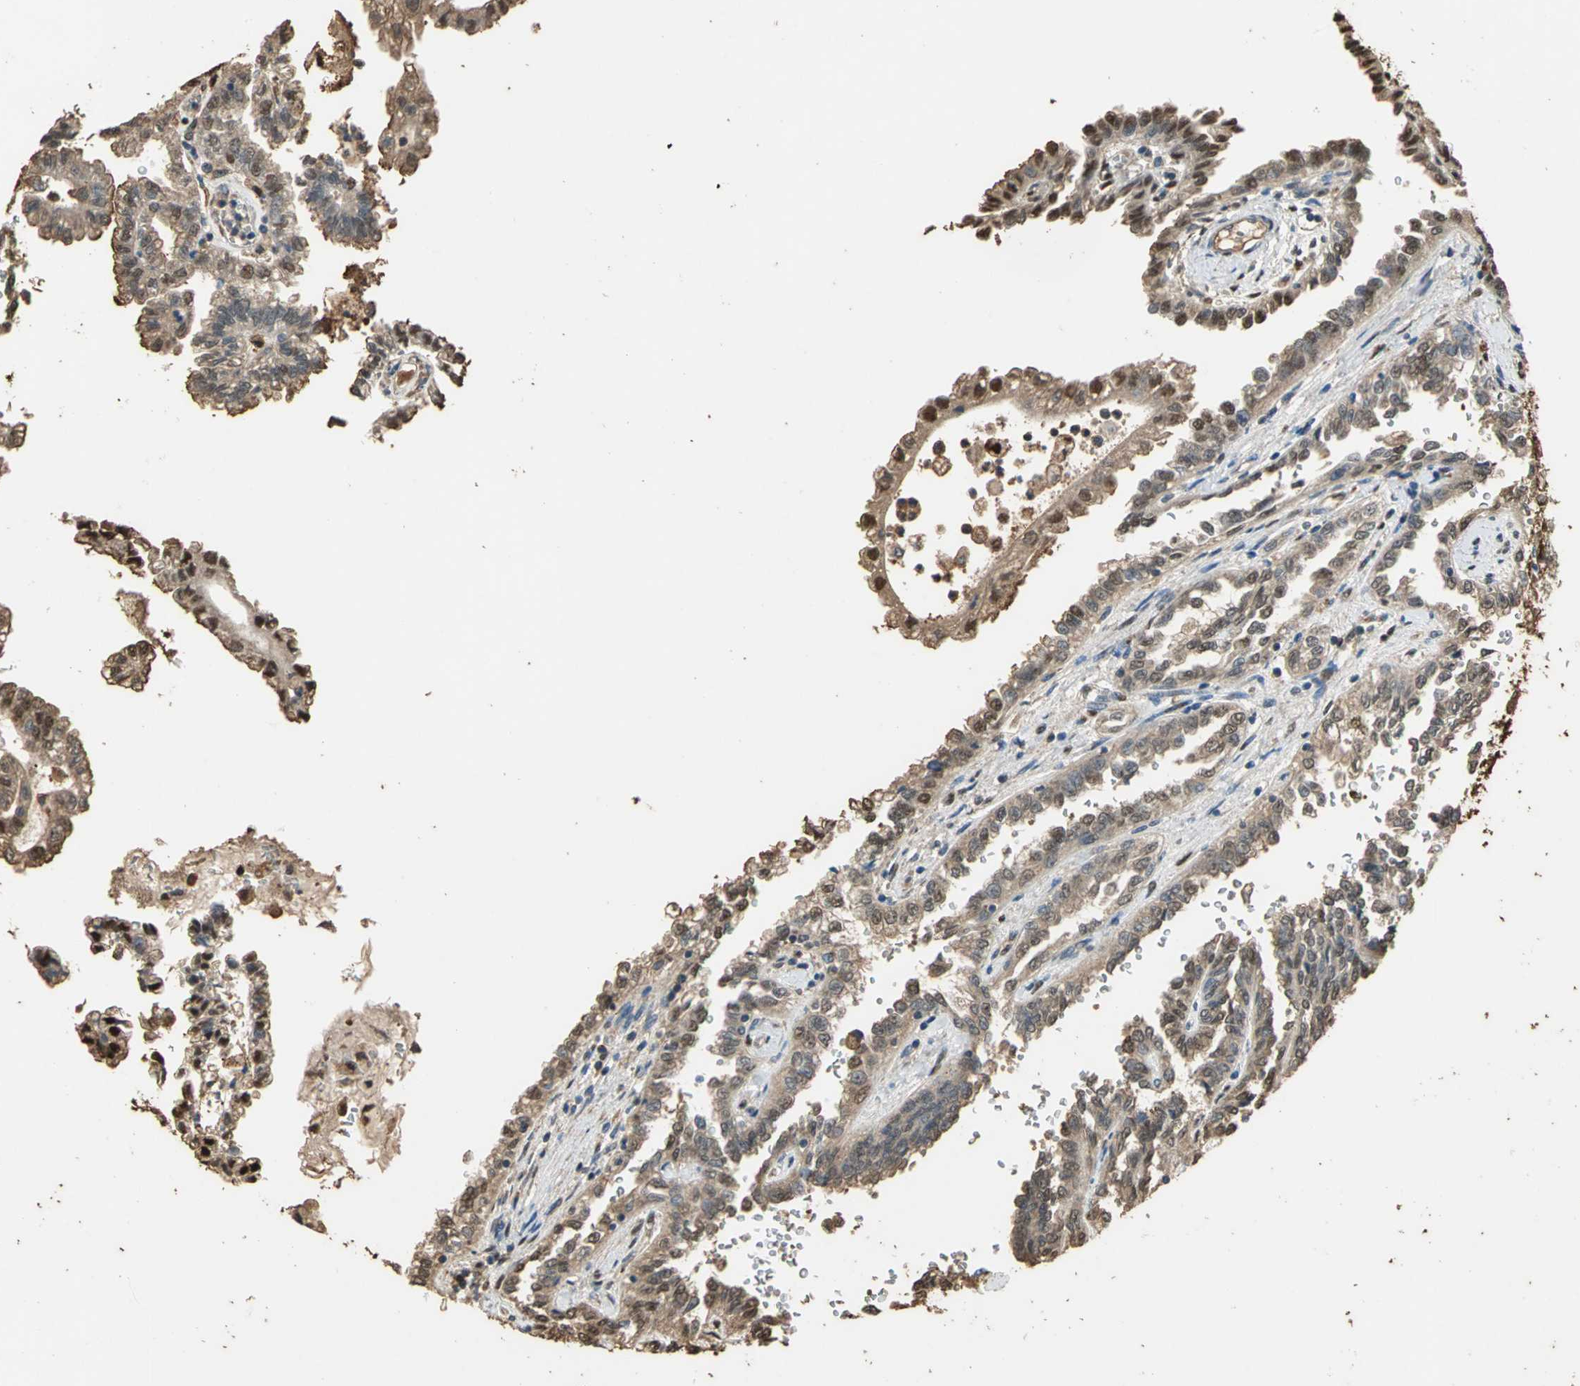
{"staining": {"intensity": "moderate", "quantity": ">75%", "location": "cytoplasmic/membranous"}, "tissue": "renal cancer", "cell_type": "Tumor cells", "image_type": "cancer", "snomed": [{"axis": "morphology", "description": "Inflammation, NOS"}, {"axis": "morphology", "description": "Adenocarcinoma, NOS"}, {"axis": "topography", "description": "Kidney"}], "caption": "Immunohistochemistry (IHC) image of human renal cancer (adenocarcinoma) stained for a protein (brown), which displays medium levels of moderate cytoplasmic/membranous expression in about >75% of tumor cells.", "gene": "GAPDH", "patient": {"sex": "male", "age": 68}}